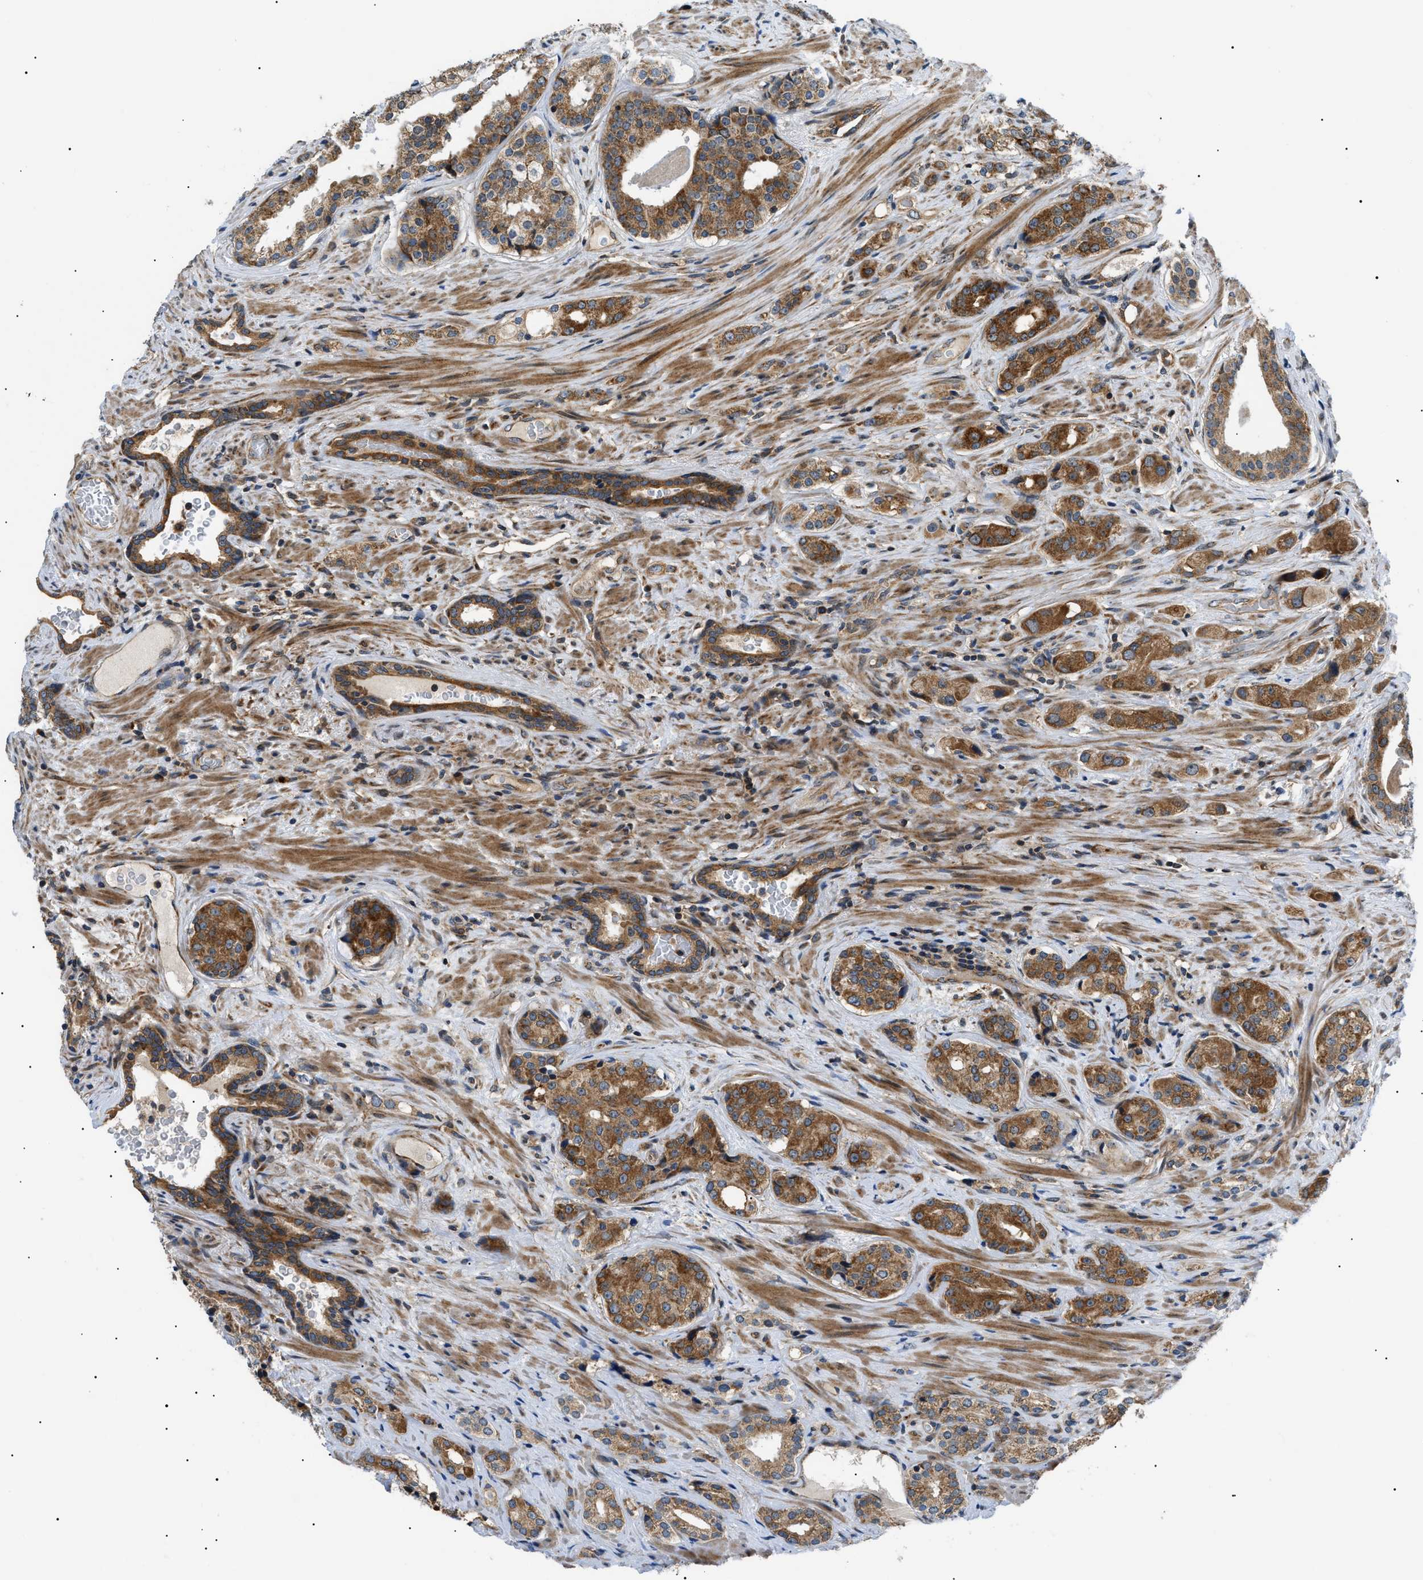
{"staining": {"intensity": "moderate", "quantity": ">75%", "location": "cytoplasmic/membranous"}, "tissue": "prostate cancer", "cell_type": "Tumor cells", "image_type": "cancer", "snomed": [{"axis": "morphology", "description": "Adenocarcinoma, High grade"}, {"axis": "topography", "description": "Prostate"}], "caption": "High-power microscopy captured an immunohistochemistry (IHC) histopathology image of prostate cancer (adenocarcinoma (high-grade)), revealing moderate cytoplasmic/membranous staining in about >75% of tumor cells.", "gene": "SRPK1", "patient": {"sex": "male", "age": 71}}